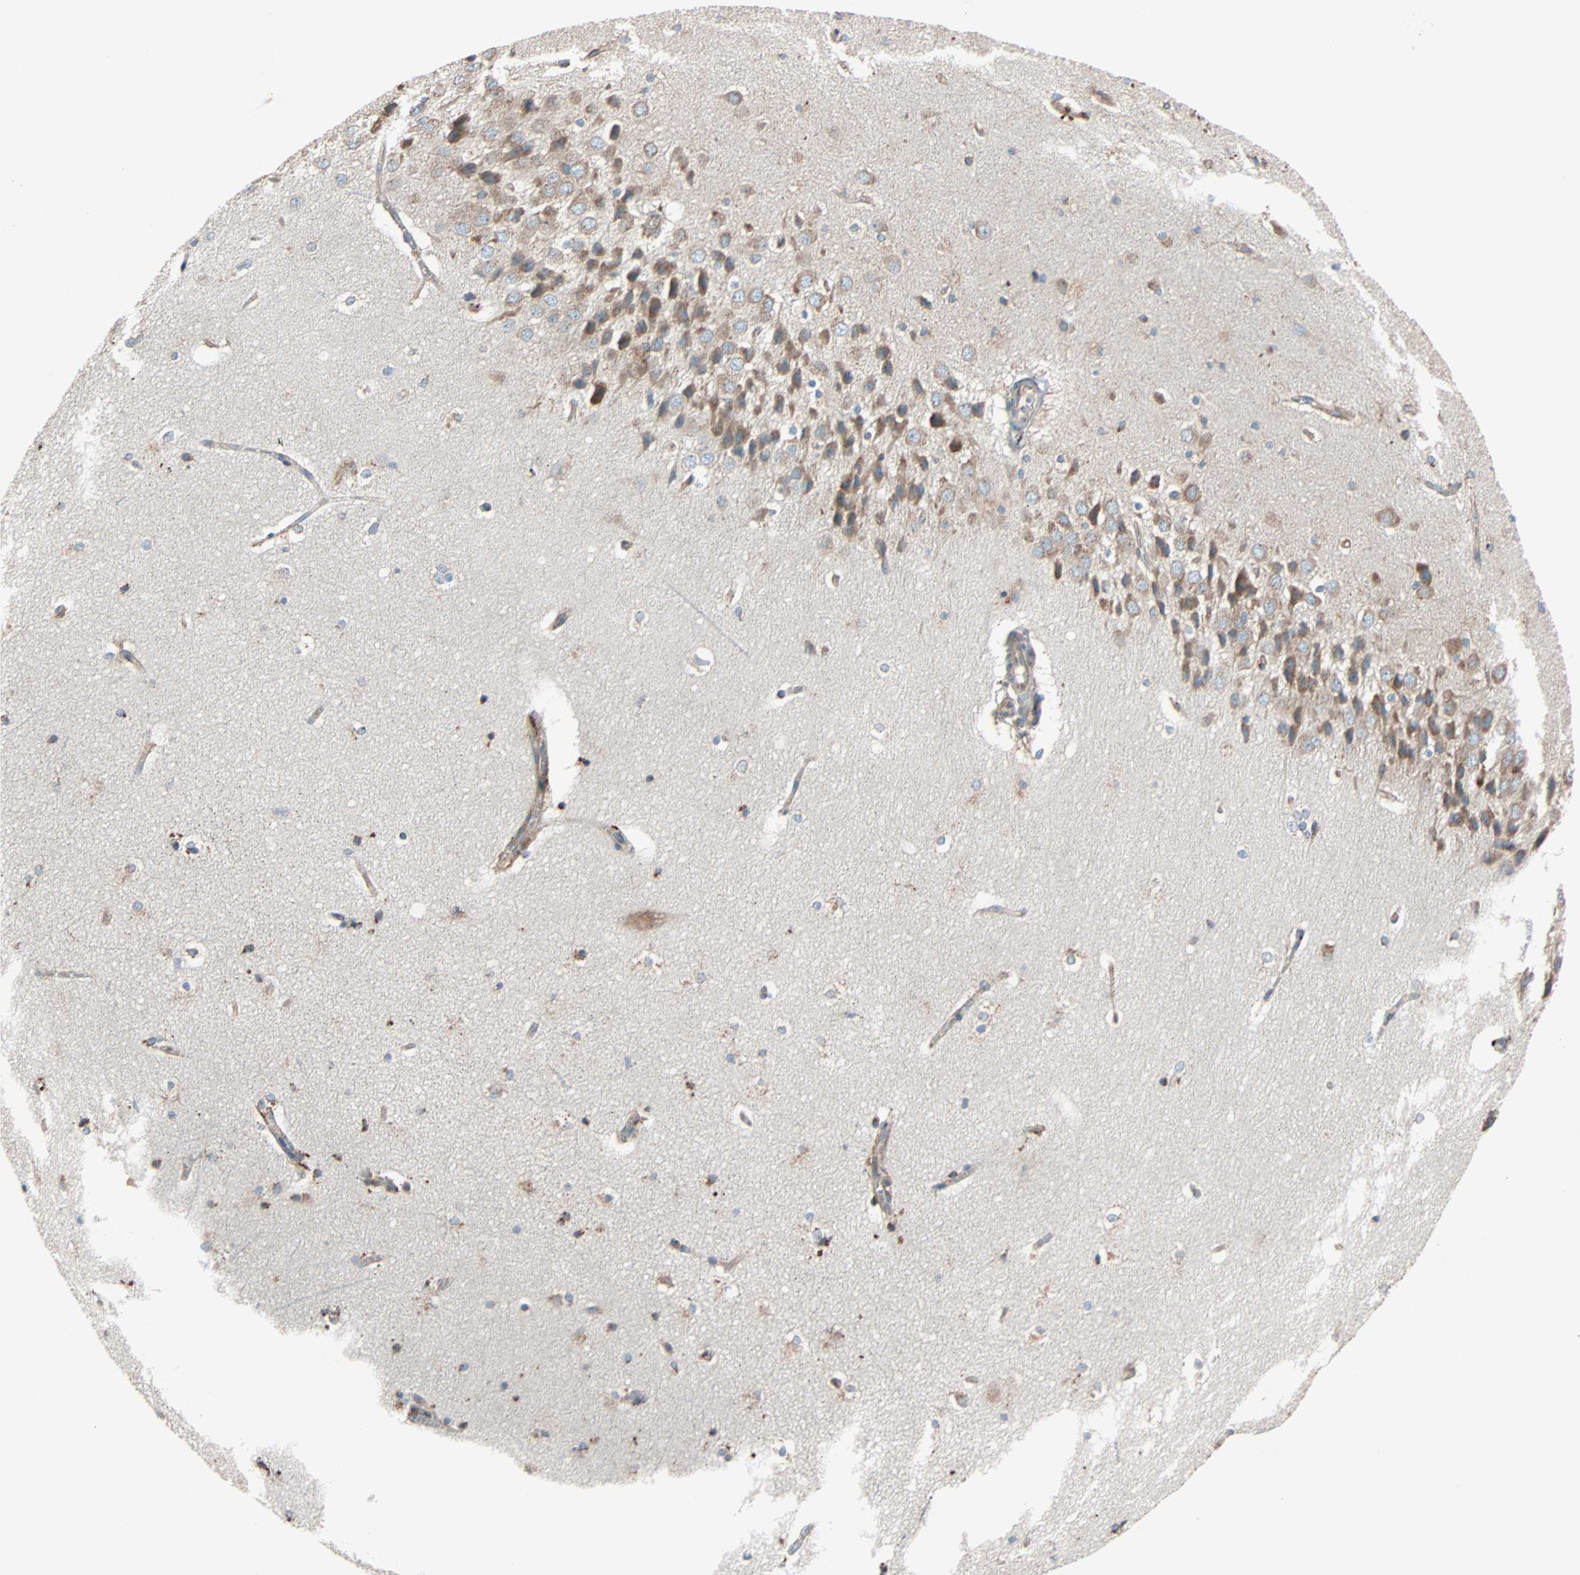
{"staining": {"intensity": "moderate", "quantity": "25%-75%", "location": "cytoplasmic/membranous"}, "tissue": "hippocampus", "cell_type": "Glial cells", "image_type": "normal", "snomed": [{"axis": "morphology", "description": "Normal tissue, NOS"}, {"axis": "topography", "description": "Hippocampus"}], "caption": "High-power microscopy captured an IHC photomicrograph of benign hippocampus, revealing moderate cytoplasmic/membranous expression in approximately 25%-75% of glial cells.", "gene": "PHYH", "patient": {"sex": "female", "age": 19}}